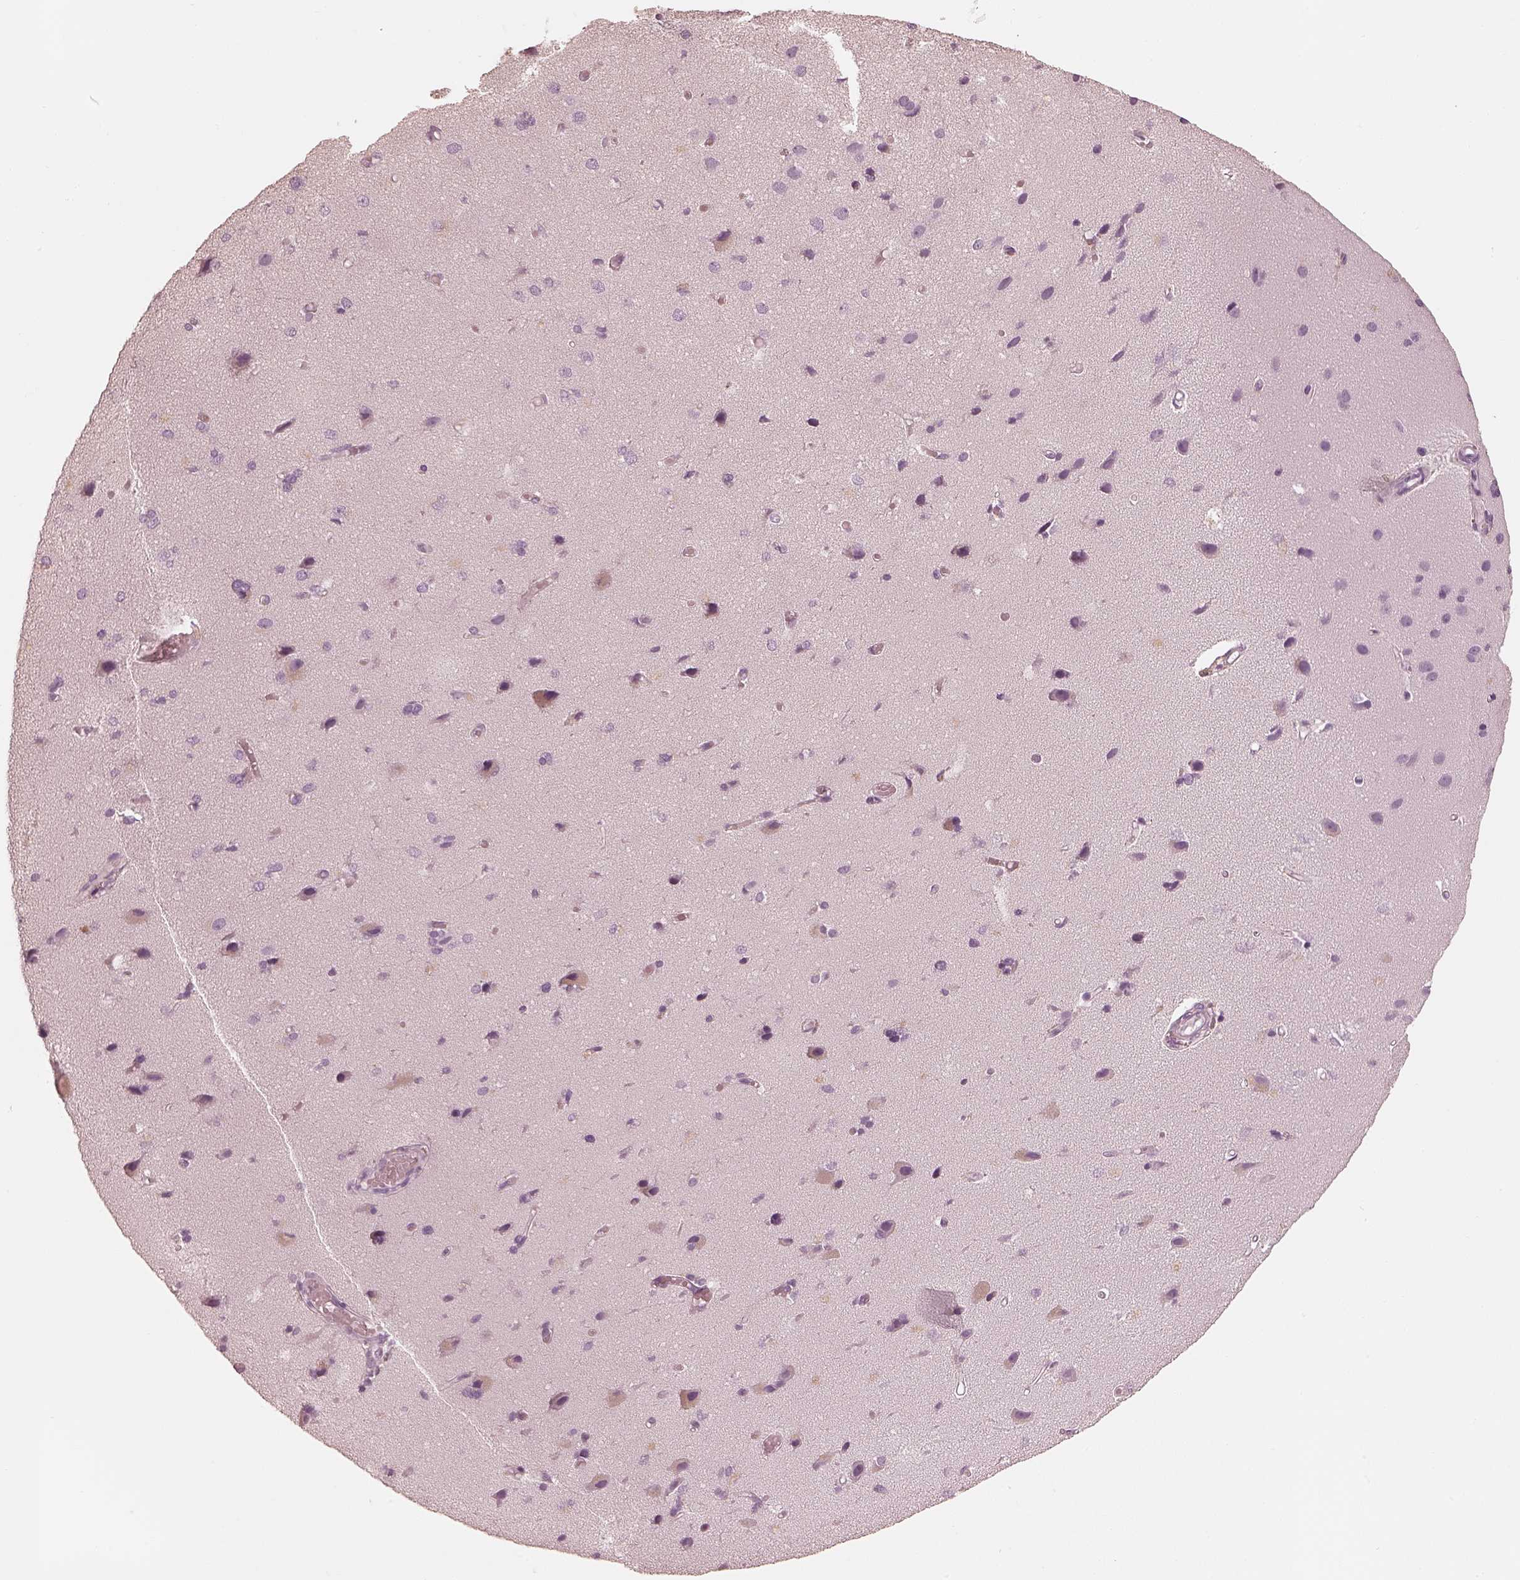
{"staining": {"intensity": "negative", "quantity": "none", "location": "none"}, "tissue": "cerebral cortex", "cell_type": "Endothelial cells", "image_type": "normal", "snomed": [{"axis": "morphology", "description": "Normal tissue, NOS"}, {"axis": "morphology", "description": "Glioma, malignant, High grade"}, {"axis": "topography", "description": "Cerebral cortex"}], "caption": "Endothelial cells are negative for protein expression in normal human cerebral cortex. The staining is performed using DAB (3,3'-diaminobenzidine) brown chromogen with nuclei counter-stained in using hematoxylin.", "gene": "CALR3", "patient": {"sex": "male", "age": 71}}